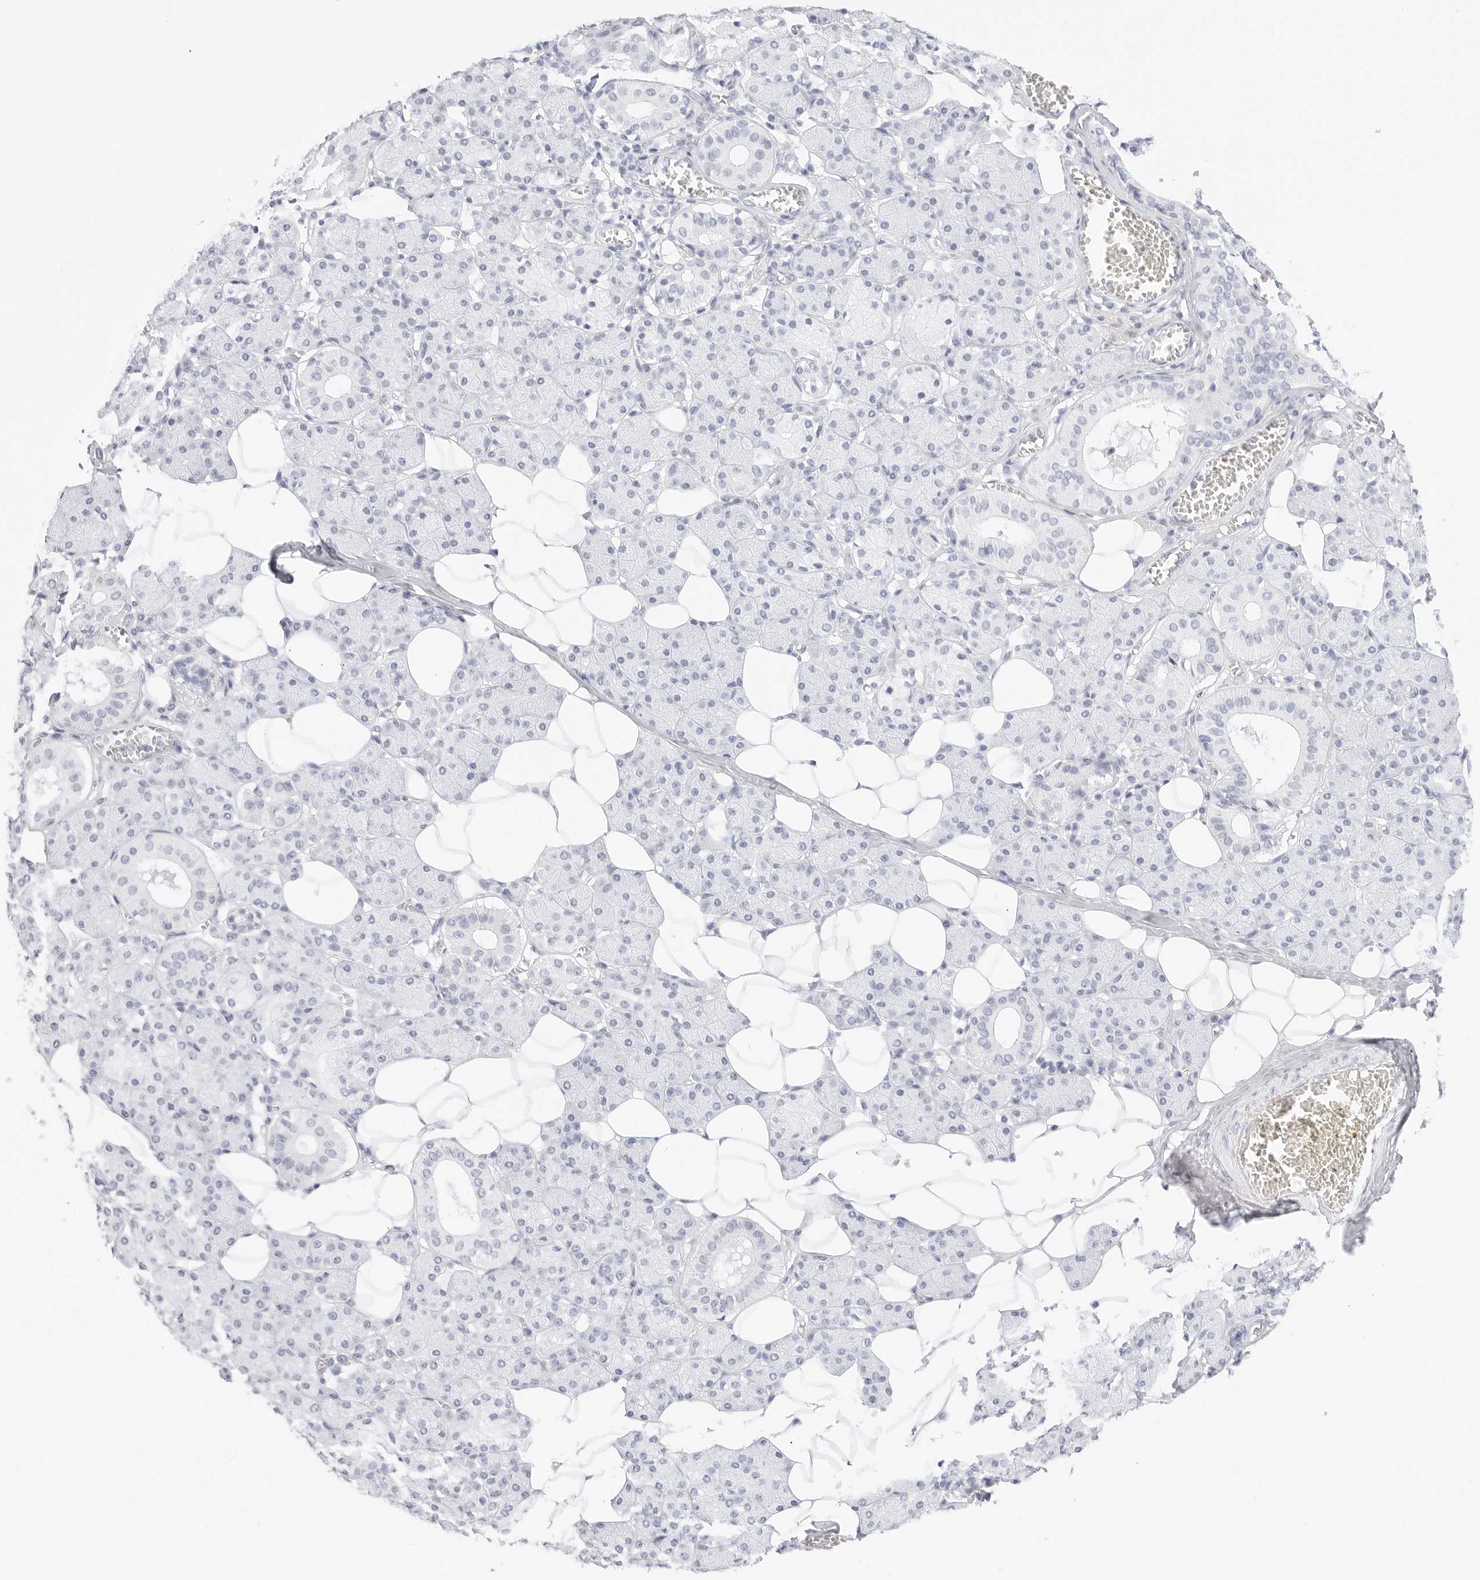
{"staining": {"intensity": "negative", "quantity": "none", "location": "none"}, "tissue": "salivary gland", "cell_type": "Glandular cells", "image_type": "normal", "snomed": [{"axis": "morphology", "description": "Normal tissue, NOS"}, {"axis": "topography", "description": "Salivary gland"}], "caption": "Salivary gland was stained to show a protein in brown. There is no significant staining in glandular cells. Nuclei are stained in blue.", "gene": "TFF2", "patient": {"sex": "female", "age": 33}}